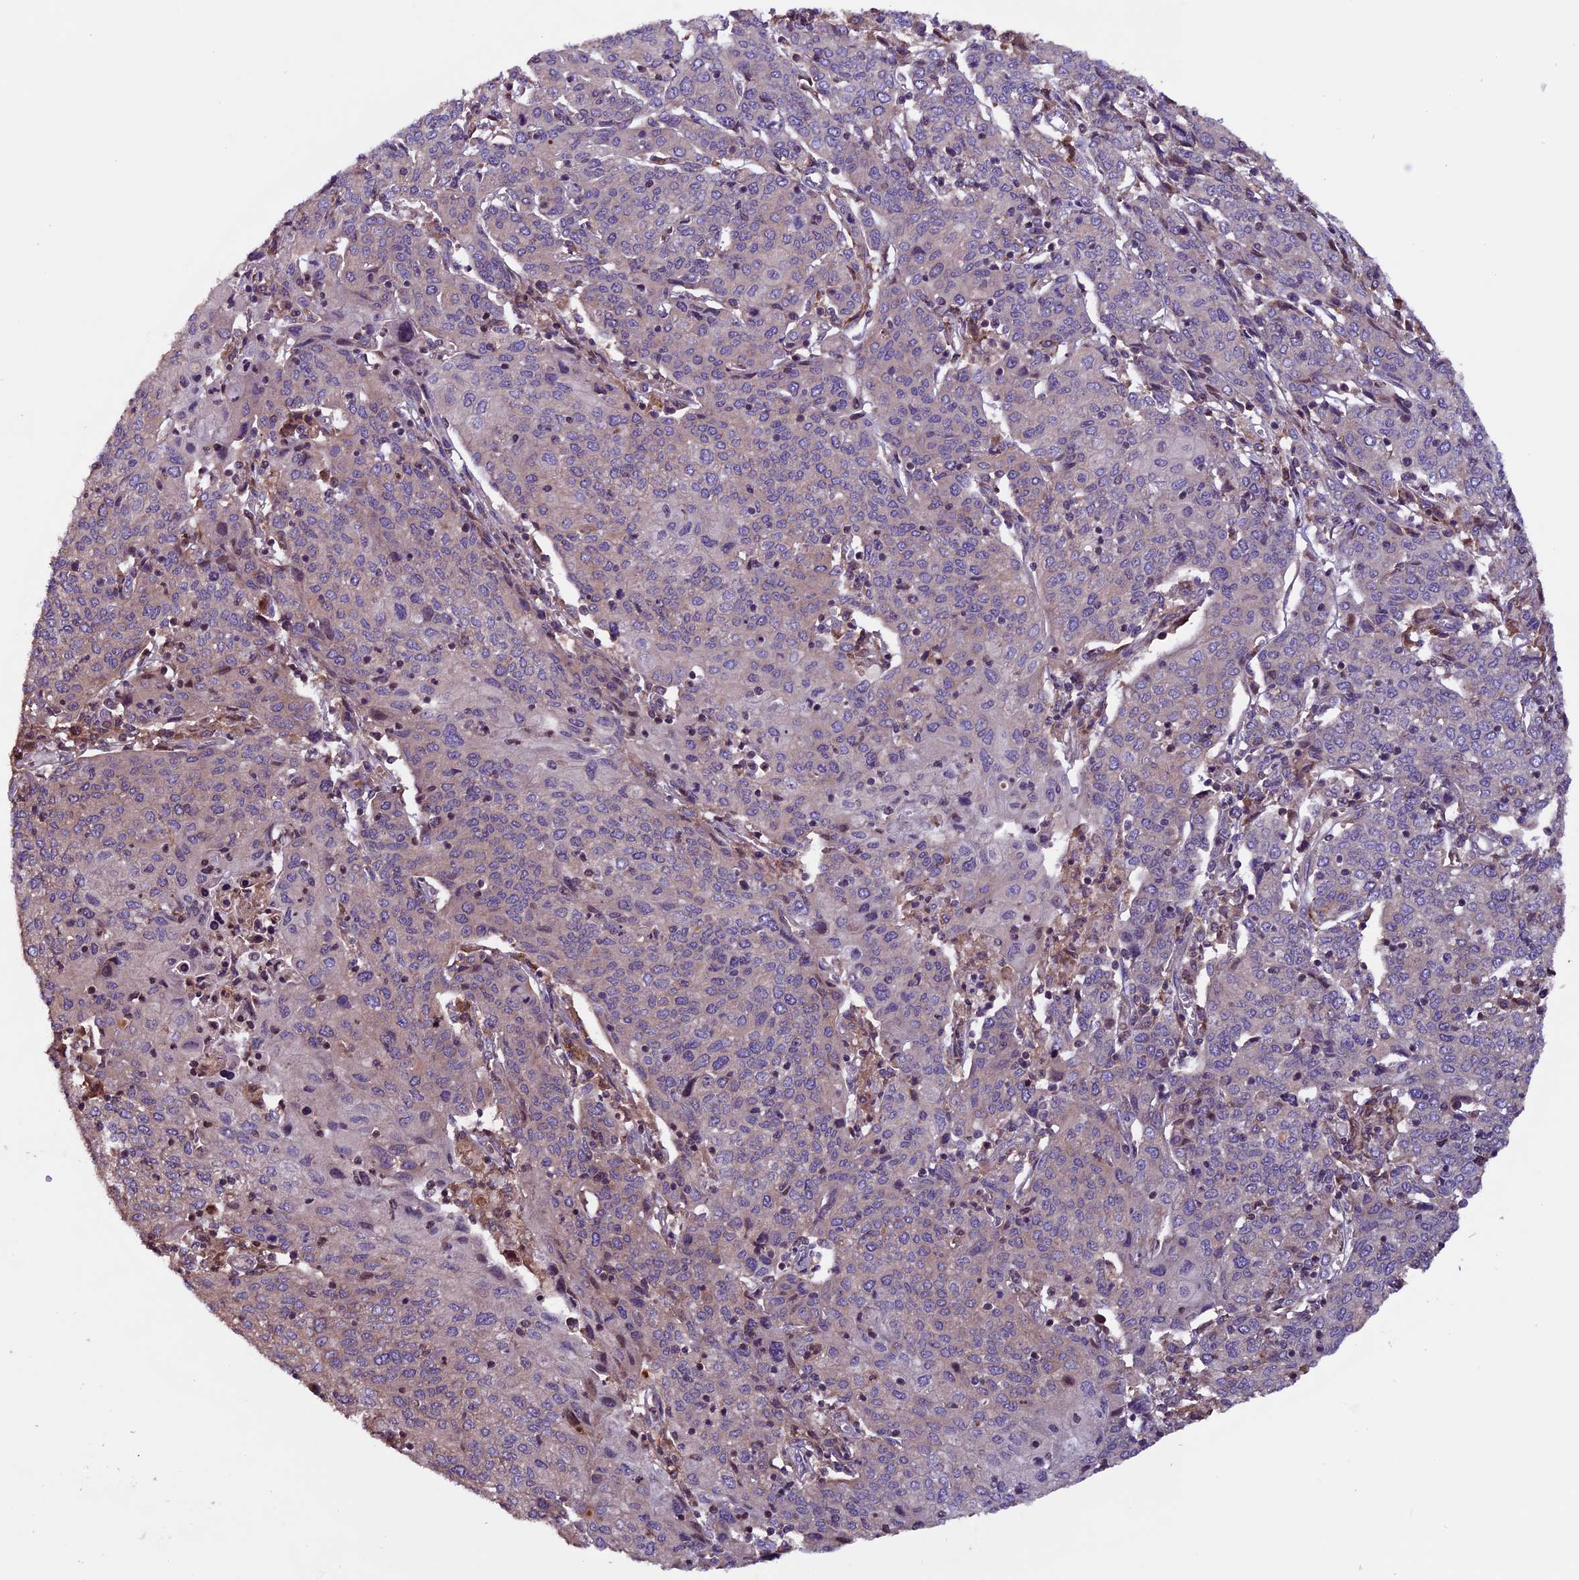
{"staining": {"intensity": "weak", "quantity": "<25%", "location": "cytoplasmic/membranous"}, "tissue": "cervical cancer", "cell_type": "Tumor cells", "image_type": "cancer", "snomed": [{"axis": "morphology", "description": "Squamous cell carcinoma, NOS"}, {"axis": "topography", "description": "Cervix"}], "caption": "Immunohistochemistry (IHC) photomicrograph of neoplastic tissue: squamous cell carcinoma (cervical) stained with DAB reveals no significant protein staining in tumor cells.", "gene": "ZNF598", "patient": {"sex": "female", "age": 67}}